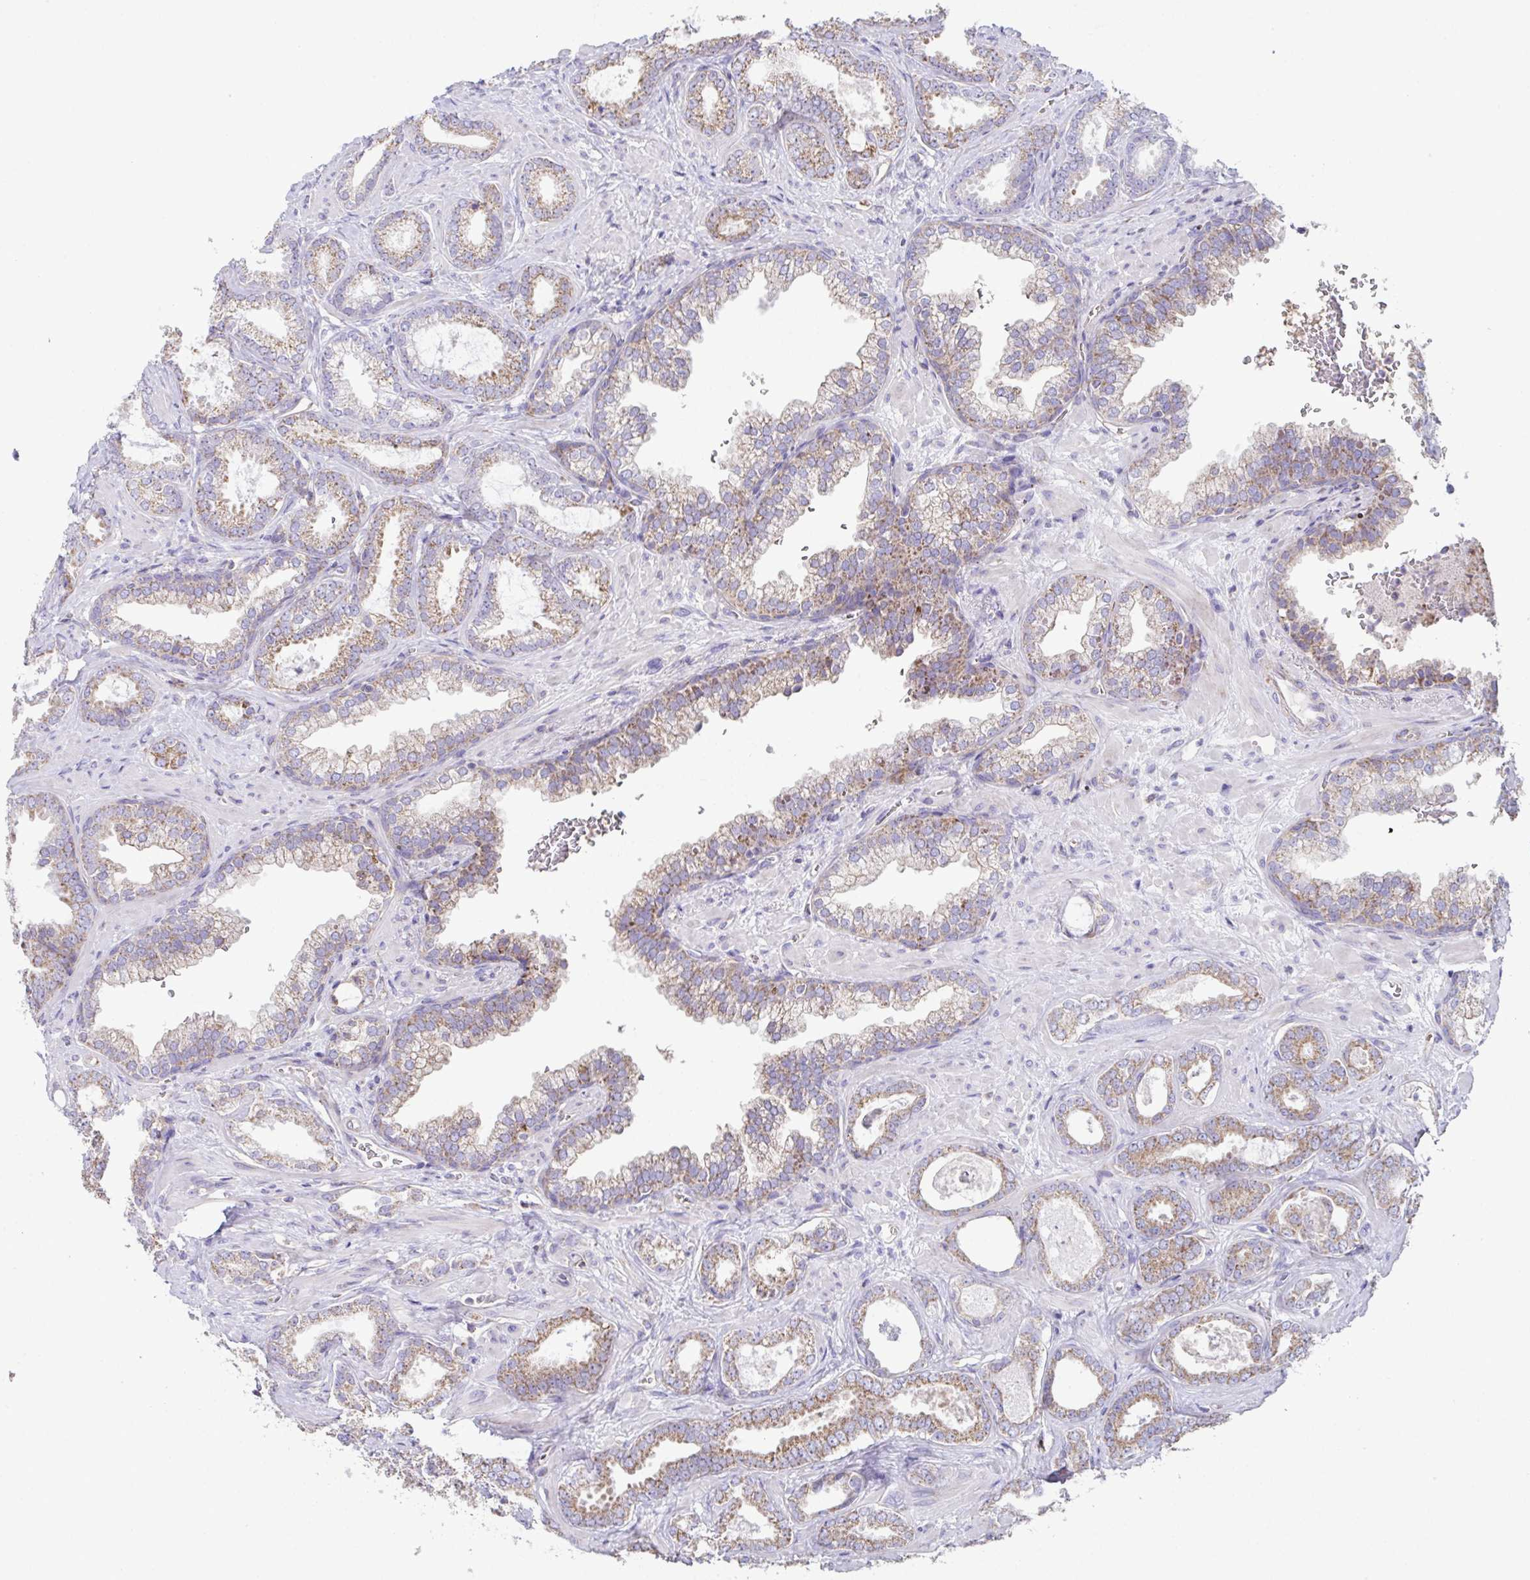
{"staining": {"intensity": "moderate", "quantity": "25%-75%", "location": "cytoplasmic/membranous"}, "tissue": "prostate cancer", "cell_type": "Tumor cells", "image_type": "cancer", "snomed": [{"axis": "morphology", "description": "Adenocarcinoma, High grade"}, {"axis": "topography", "description": "Prostate"}], "caption": "Tumor cells demonstrate moderate cytoplasmic/membranous positivity in approximately 25%-75% of cells in prostate cancer.", "gene": "DOK7", "patient": {"sex": "male", "age": 58}}